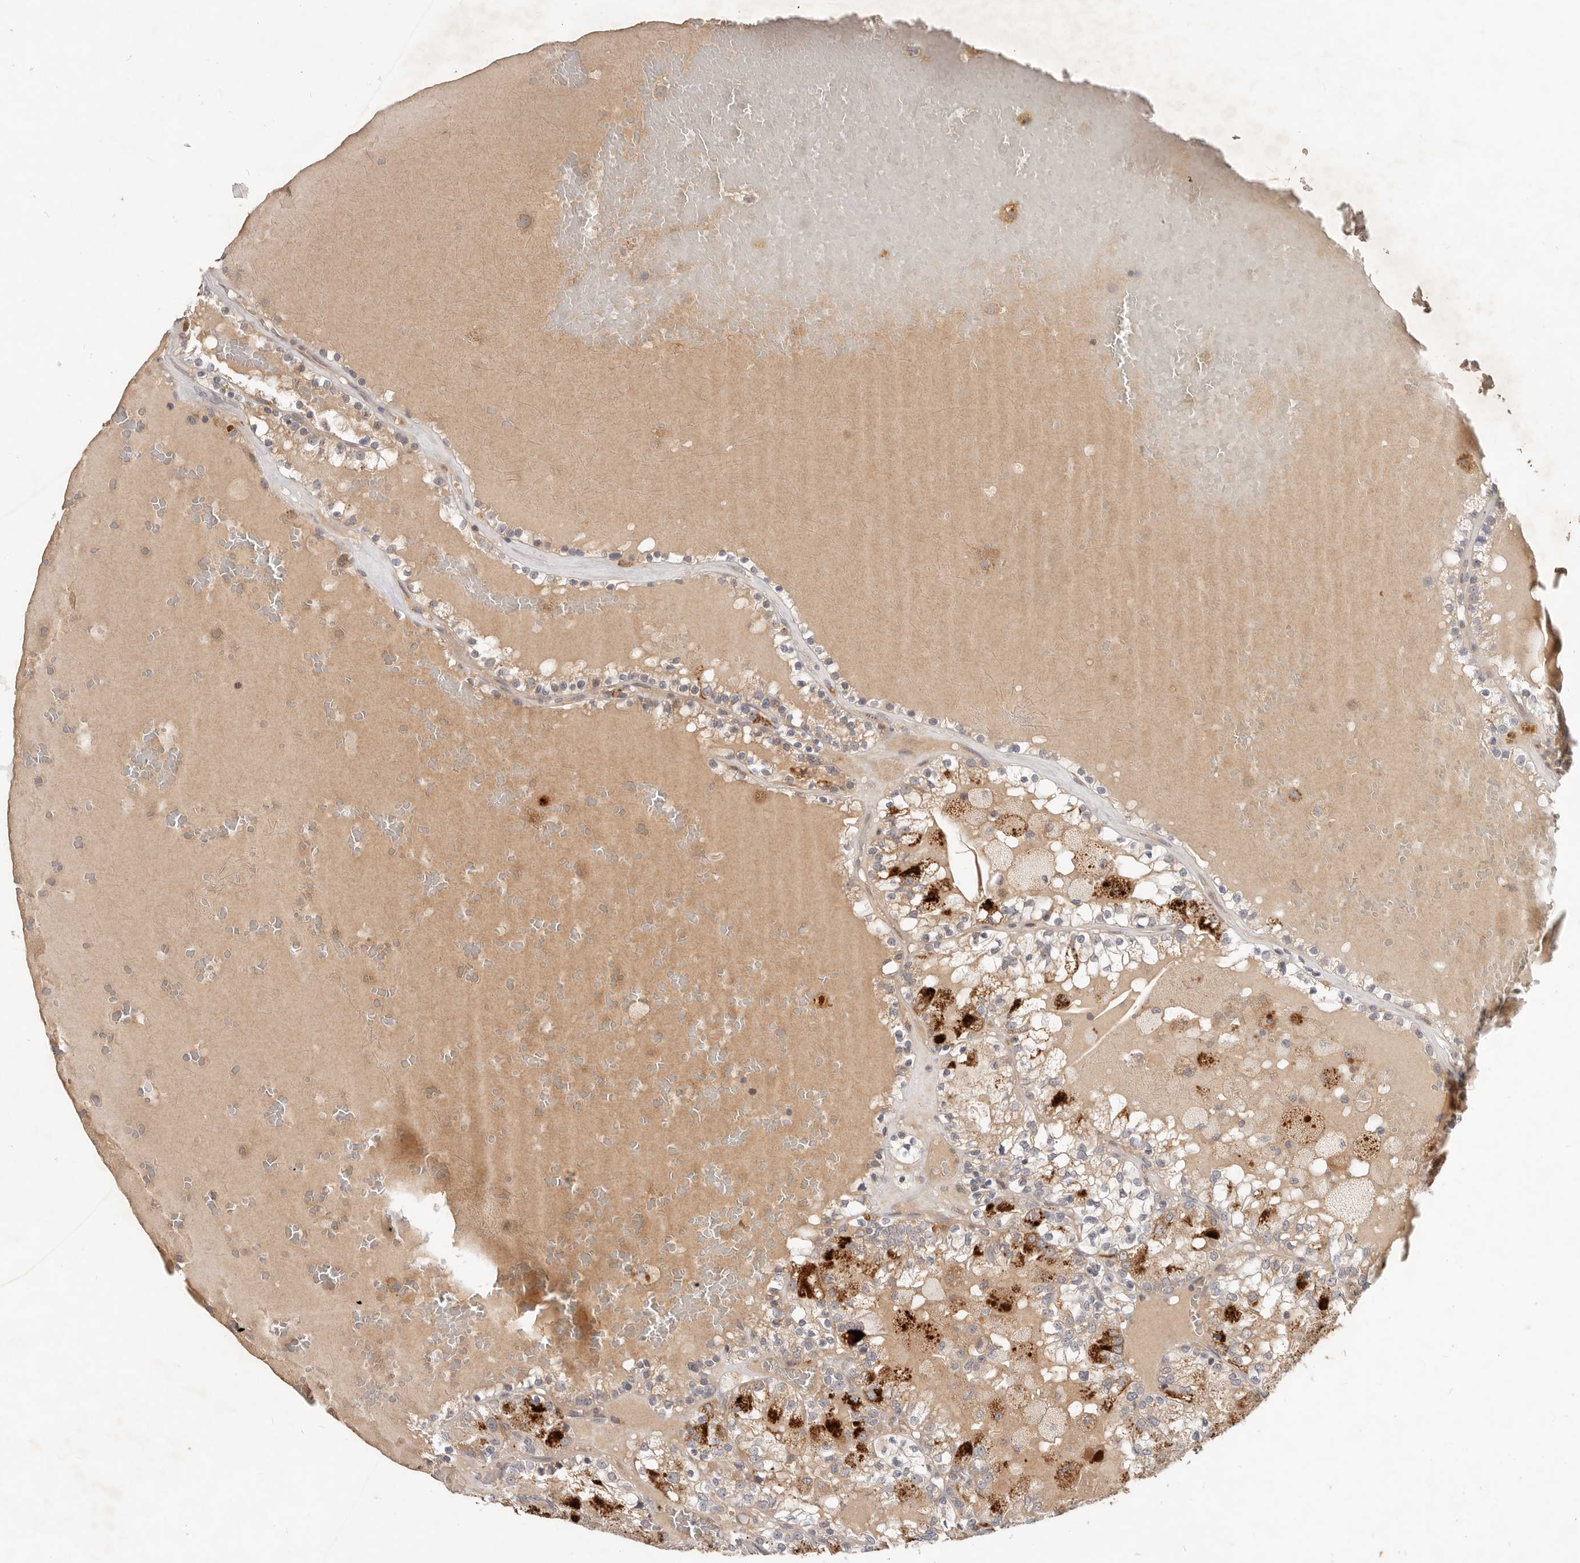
{"staining": {"intensity": "strong", "quantity": "<25%", "location": "cytoplasmic/membranous"}, "tissue": "renal cancer", "cell_type": "Tumor cells", "image_type": "cancer", "snomed": [{"axis": "morphology", "description": "Adenocarcinoma, NOS"}, {"axis": "topography", "description": "Kidney"}], "caption": "Immunohistochemical staining of adenocarcinoma (renal) displays medium levels of strong cytoplasmic/membranous protein expression in approximately <25% of tumor cells.", "gene": "USP49", "patient": {"sex": "female", "age": 56}}